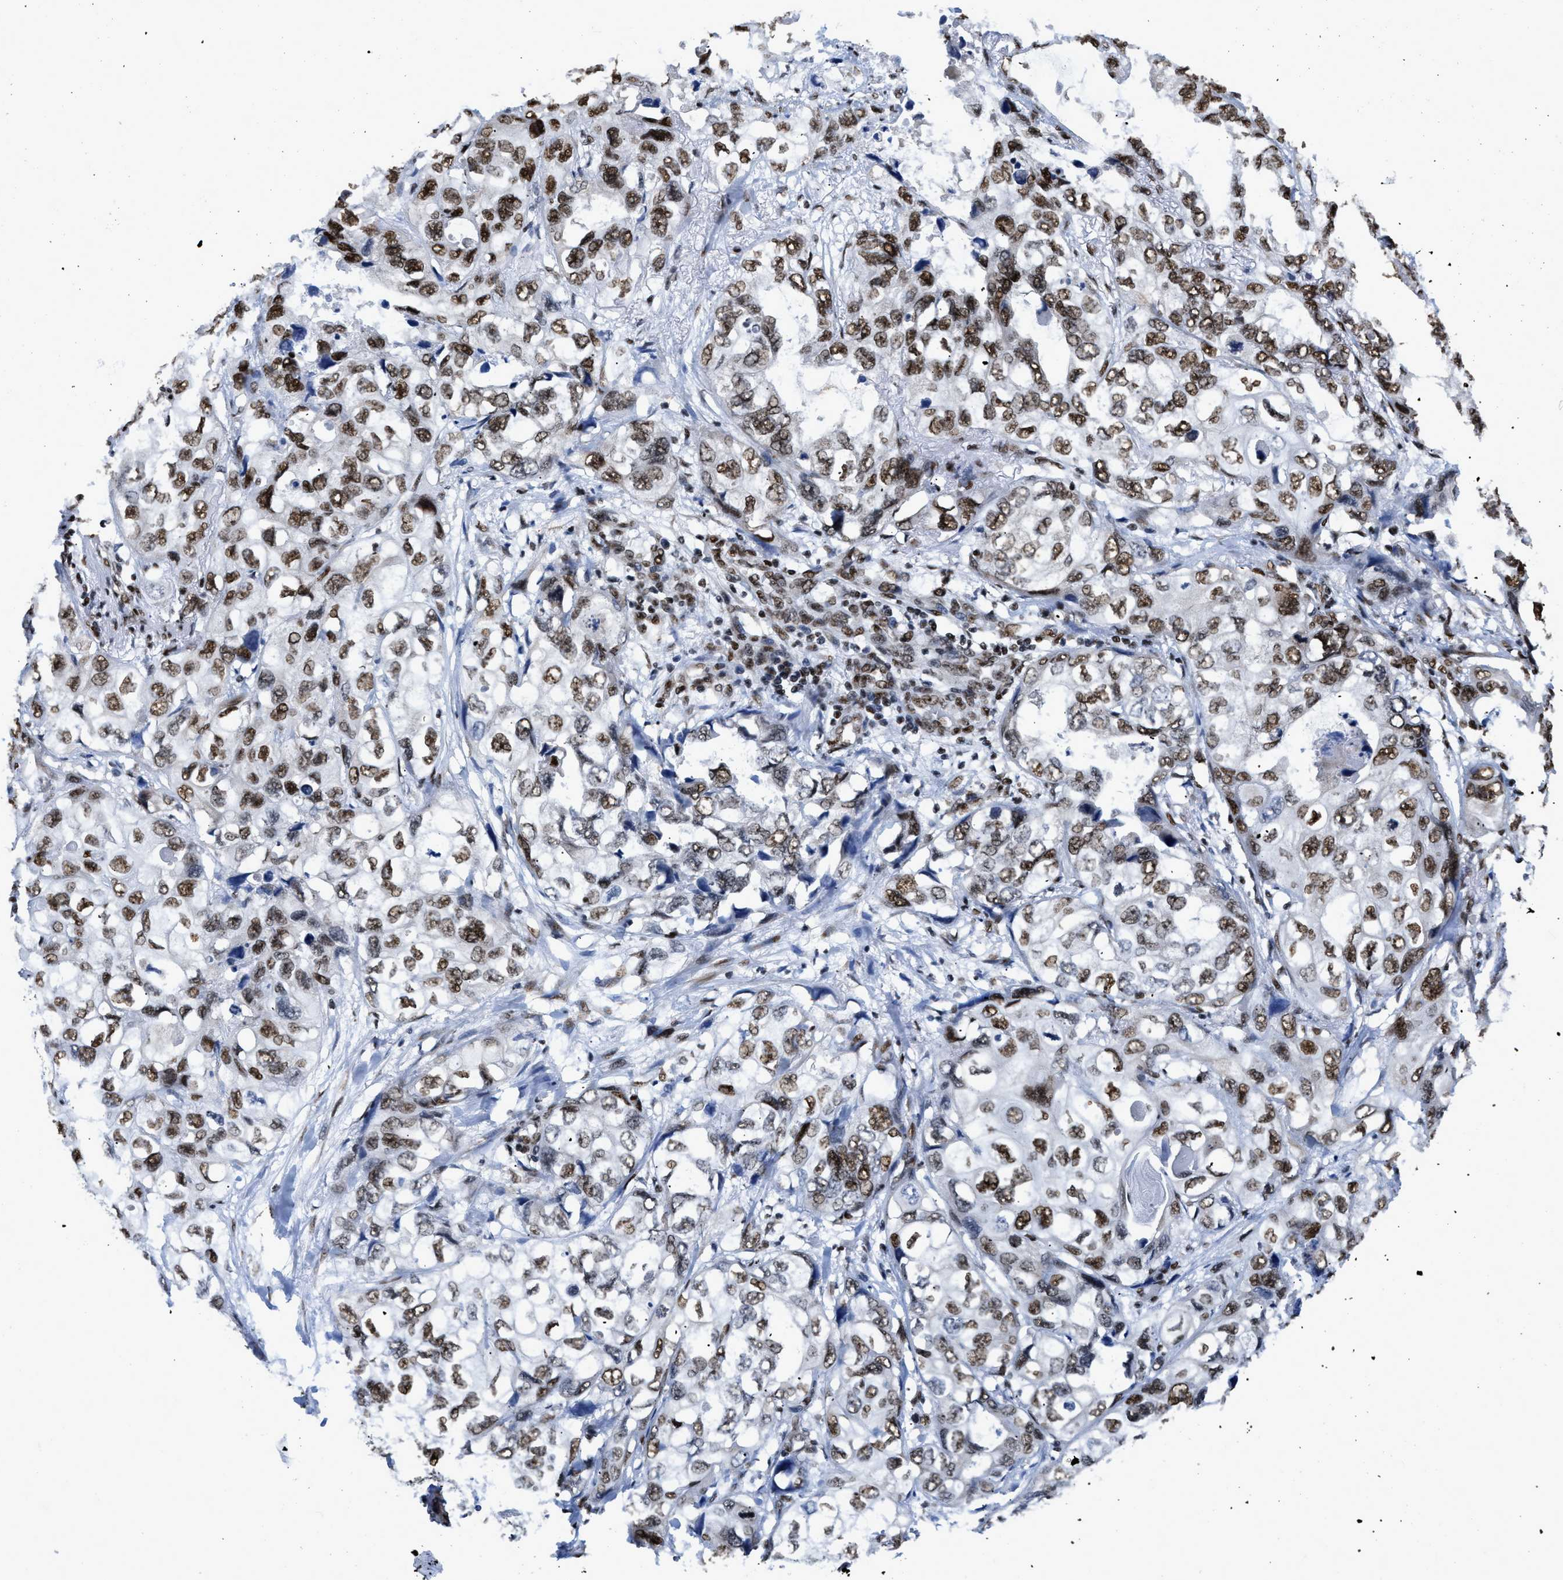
{"staining": {"intensity": "strong", "quantity": ">75%", "location": "nuclear"}, "tissue": "lung cancer", "cell_type": "Tumor cells", "image_type": "cancer", "snomed": [{"axis": "morphology", "description": "Squamous cell carcinoma, NOS"}, {"axis": "topography", "description": "Lung"}], "caption": "A brown stain shows strong nuclear staining of a protein in human lung cancer (squamous cell carcinoma) tumor cells. (DAB (3,3'-diaminobenzidine) IHC, brown staining for protein, blue staining for nuclei).", "gene": "CREB1", "patient": {"sex": "female", "age": 73}}